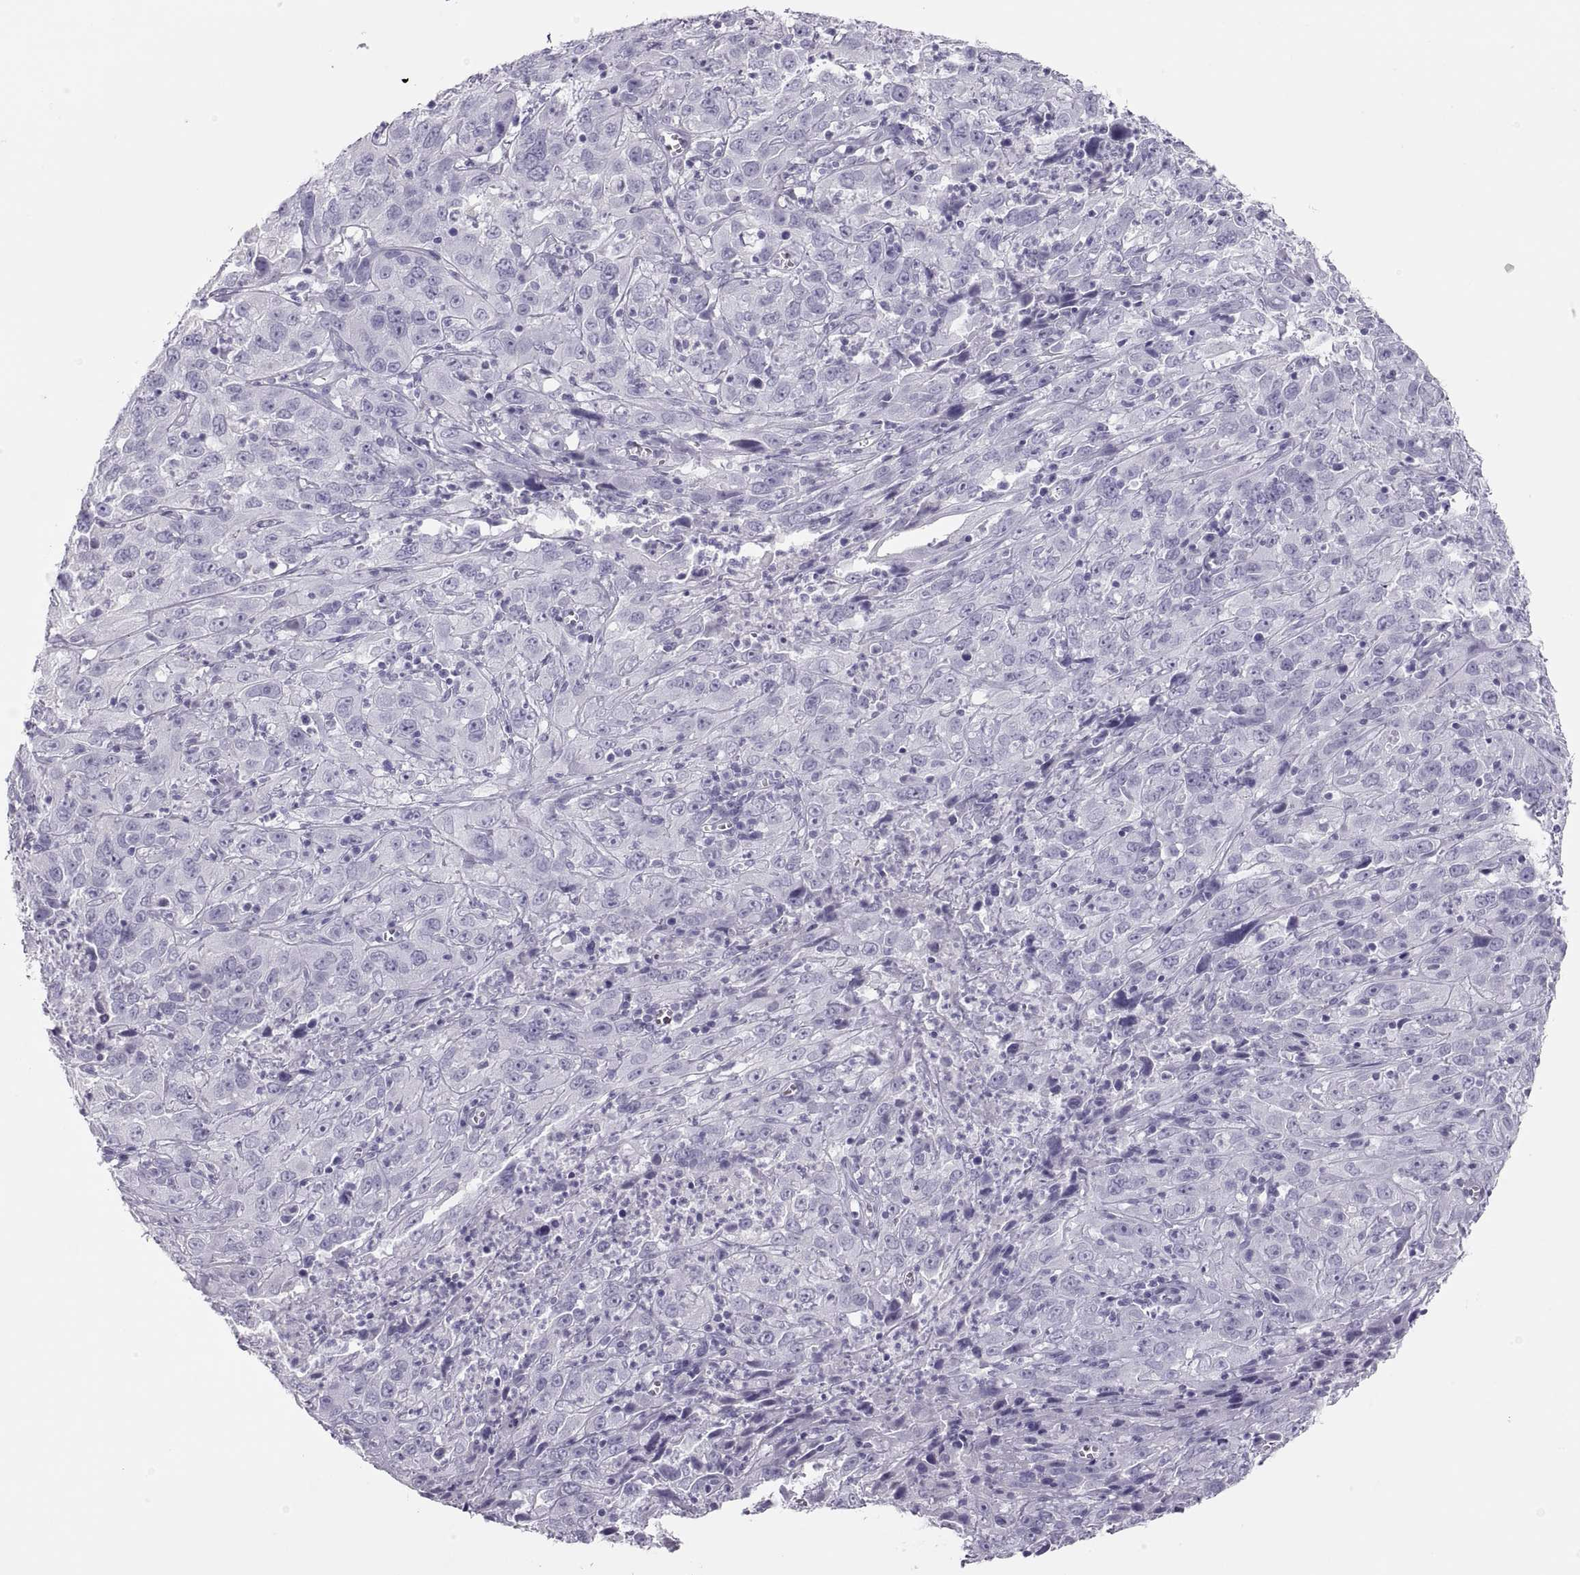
{"staining": {"intensity": "negative", "quantity": "none", "location": "none"}, "tissue": "cervical cancer", "cell_type": "Tumor cells", "image_type": "cancer", "snomed": [{"axis": "morphology", "description": "Squamous cell carcinoma, NOS"}, {"axis": "topography", "description": "Cervix"}], "caption": "There is no significant positivity in tumor cells of squamous cell carcinoma (cervical).", "gene": "SEMG1", "patient": {"sex": "female", "age": 32}}